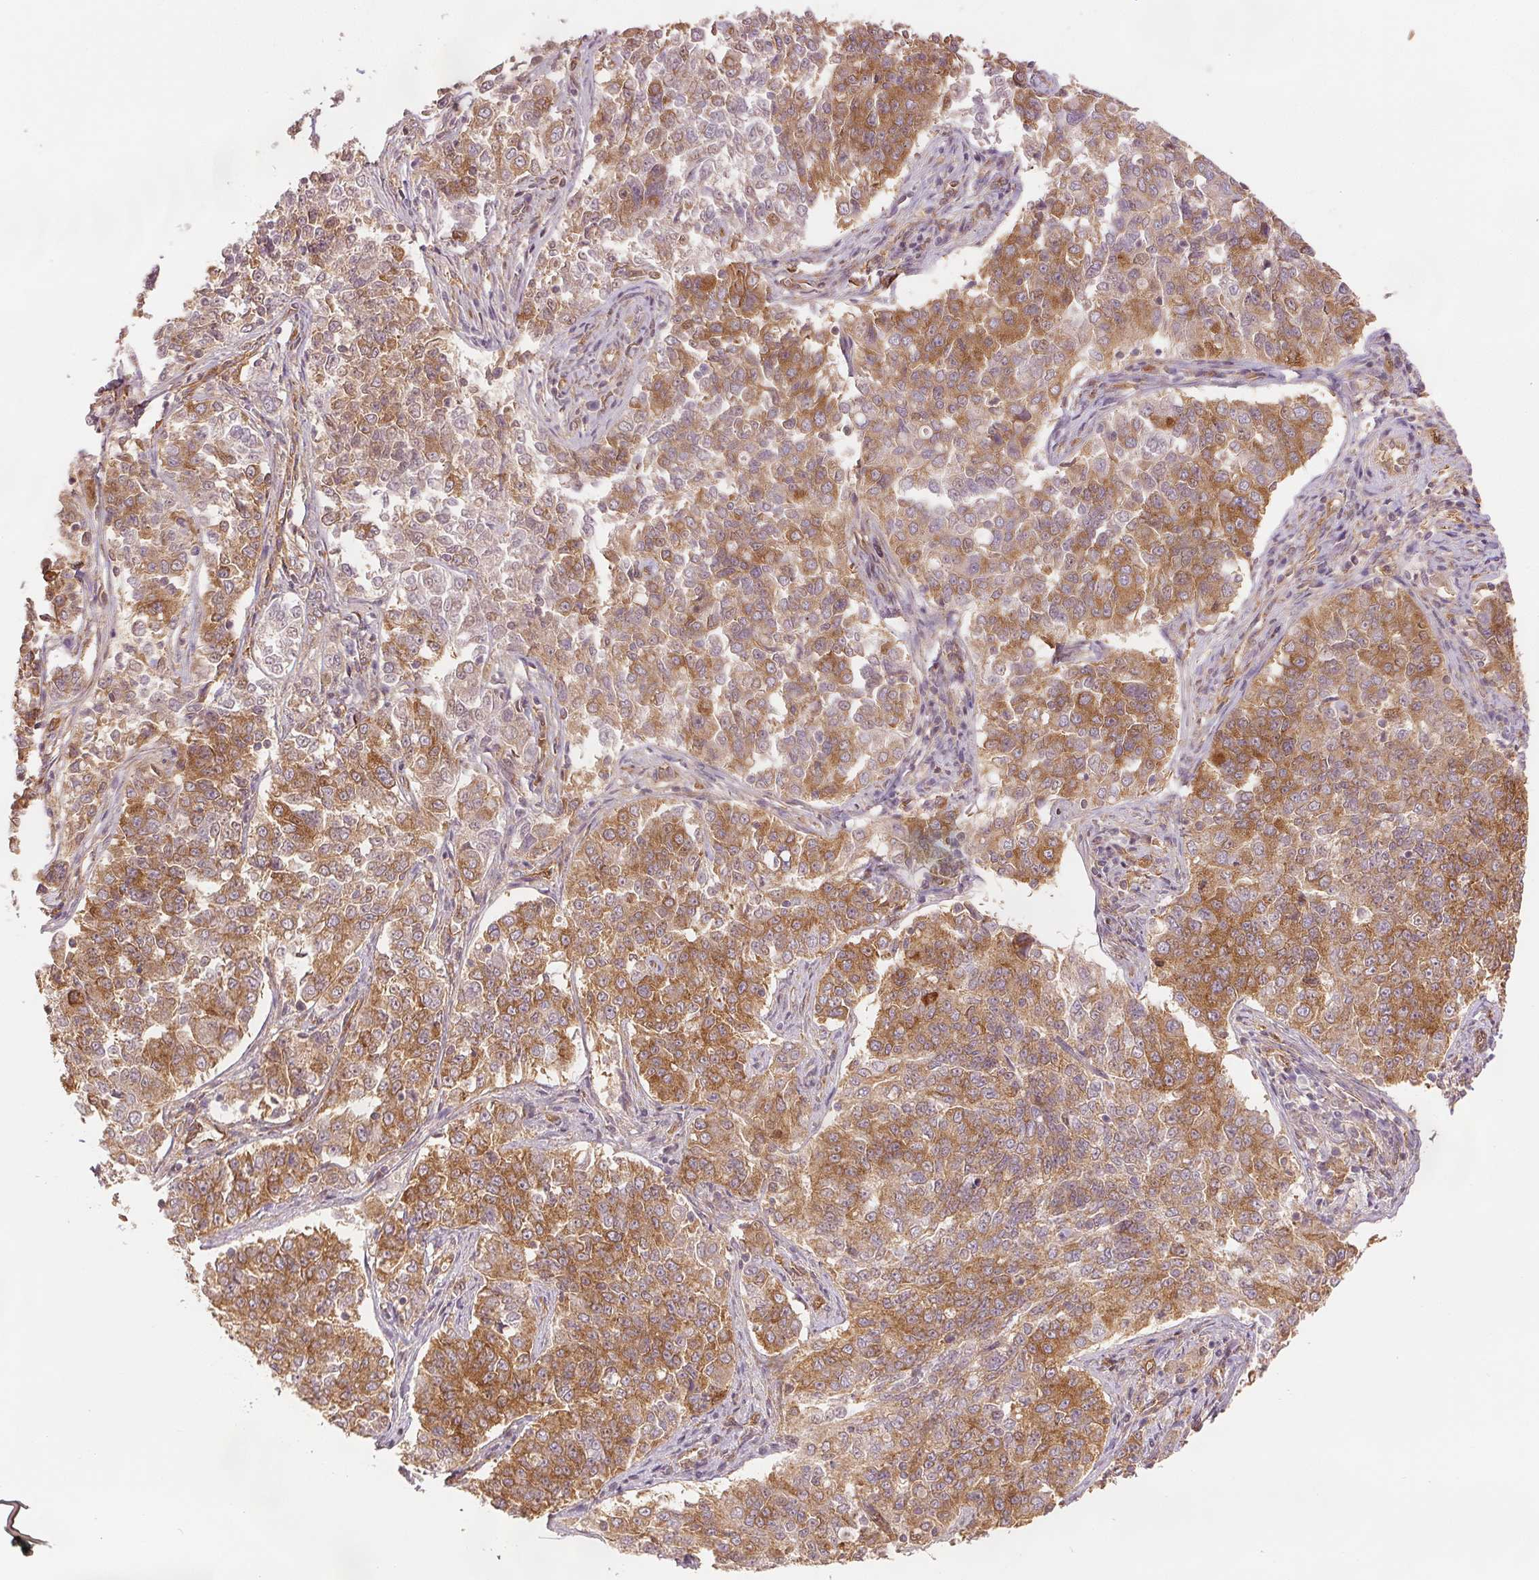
{"staining": {"intensity": "moderate", "quantity": "25%-75%", "location": "cytoplasmic/membranous"}, "tissue": "endometrial cancer", "cell_type": "Tumor cells", "image_type": "cancer", "snomed": [{"axis": "morphology", "description": "Adenocarcinoma, NOS"}, {"axis": "topography", "description": "Endometrium"}], "caption": "Immunohistochemical staining of human adenocarcinoma (endometrial) demonstrates medium levels of moderate cytoplasmic/membranous protein expression in approximately 25%-75% of tumor cells. Immunohistochemistry stains the protein in brown and the nuclei are stained blue.", "gene": "DIAPH2", "patient": {"sex": "female", "age": 43}}